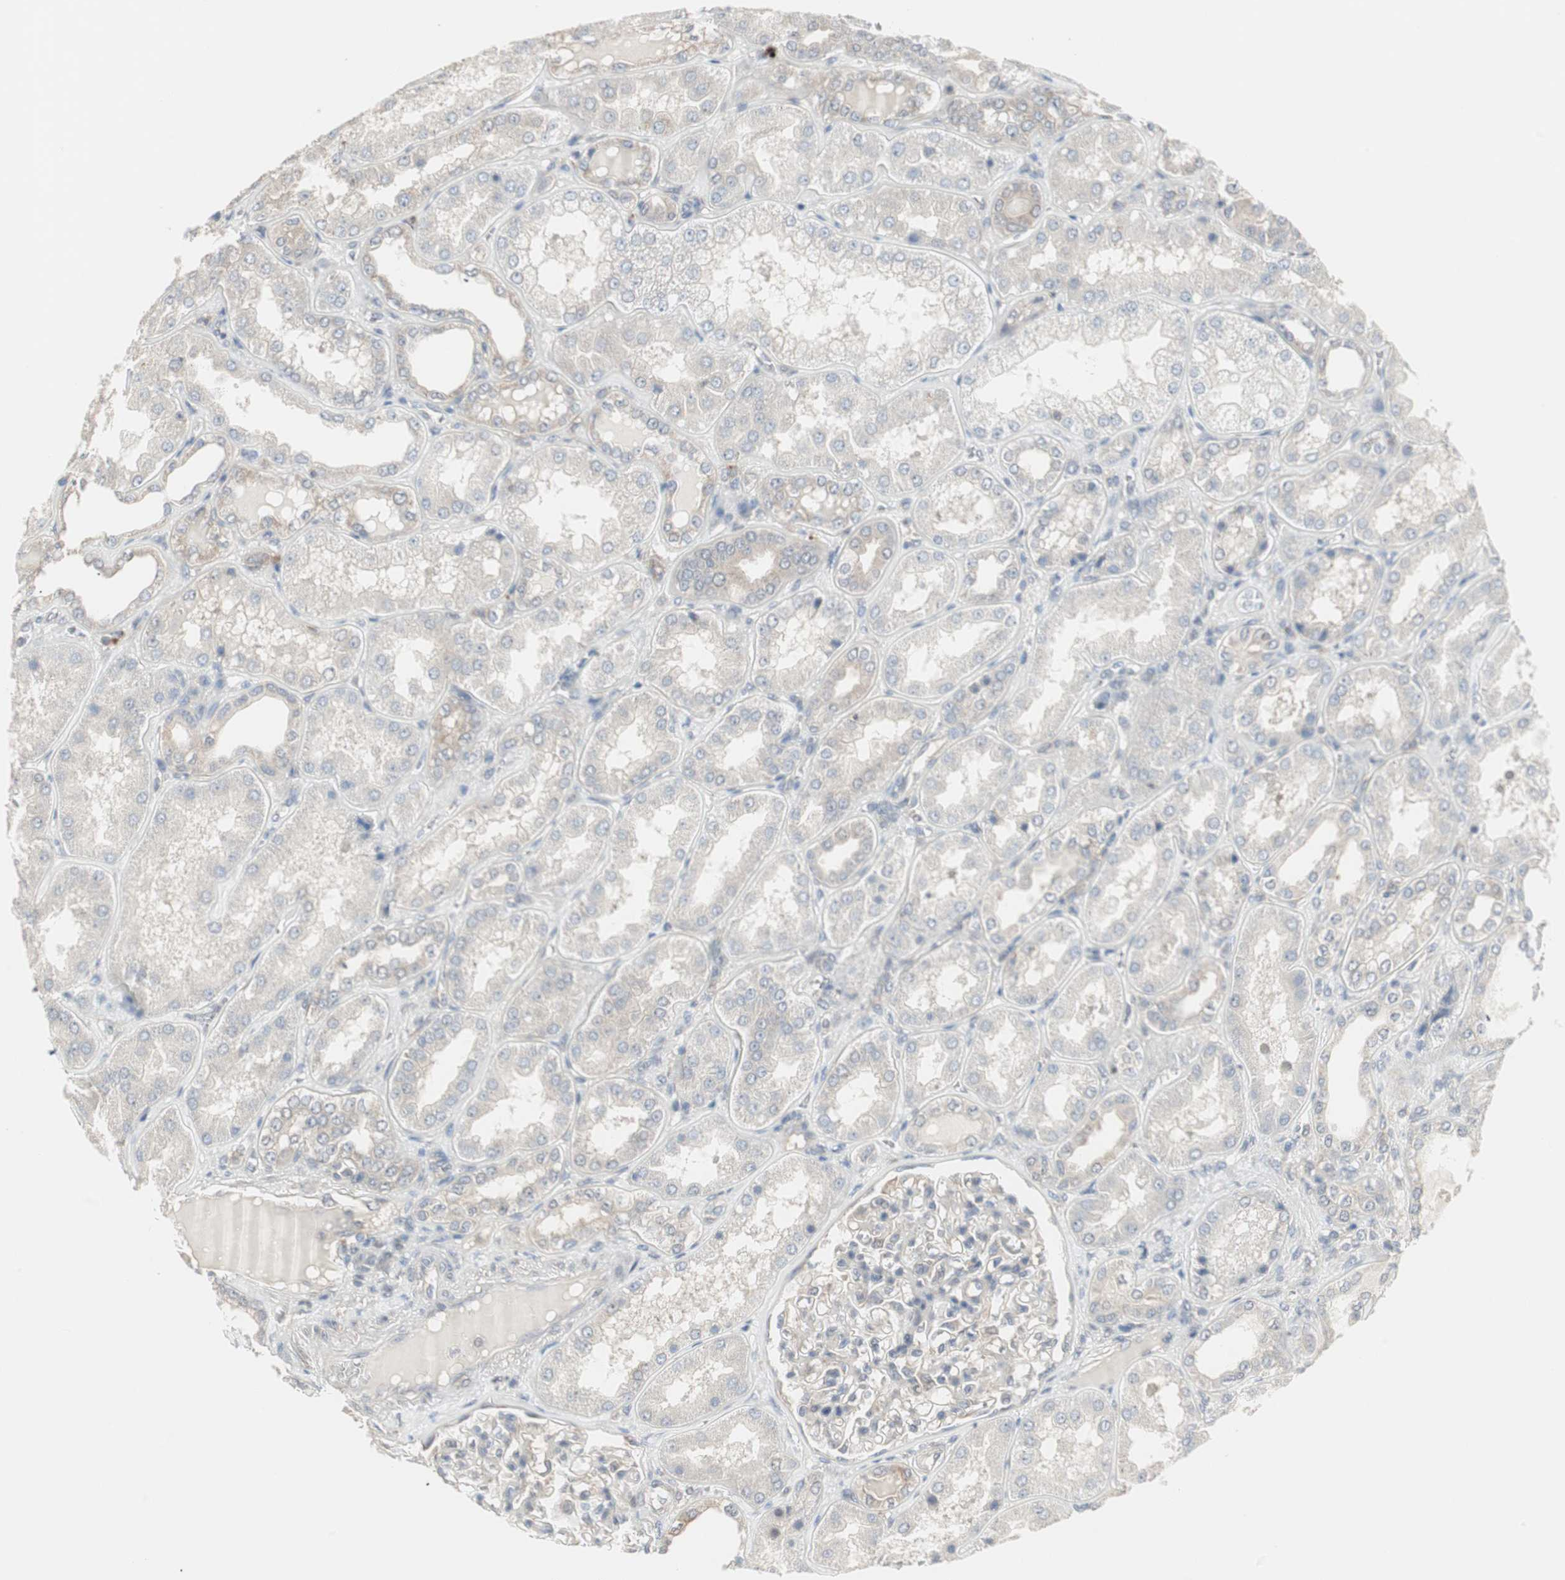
{"staining": {"intensity": "weak", "quantity": ">75%", "location": "cytoplasmic/membranous"}, "tissue": "kidney", "cell_type": "Cells in glomeruli", "image_type": "normal", "snomed": [{"axis": "morphology", "description": "Normal tissue, NOS"}, {"axis": "topography", "description": "Kidney"}], "caption": "Benign kidney shows weak cytoplasmic/membranous expression in approximately >75% of cells in glomeruli, visualized by immunohistochemistry.", "gene": "ZFP36", "patient": {"sex": "female", "age": 56}}